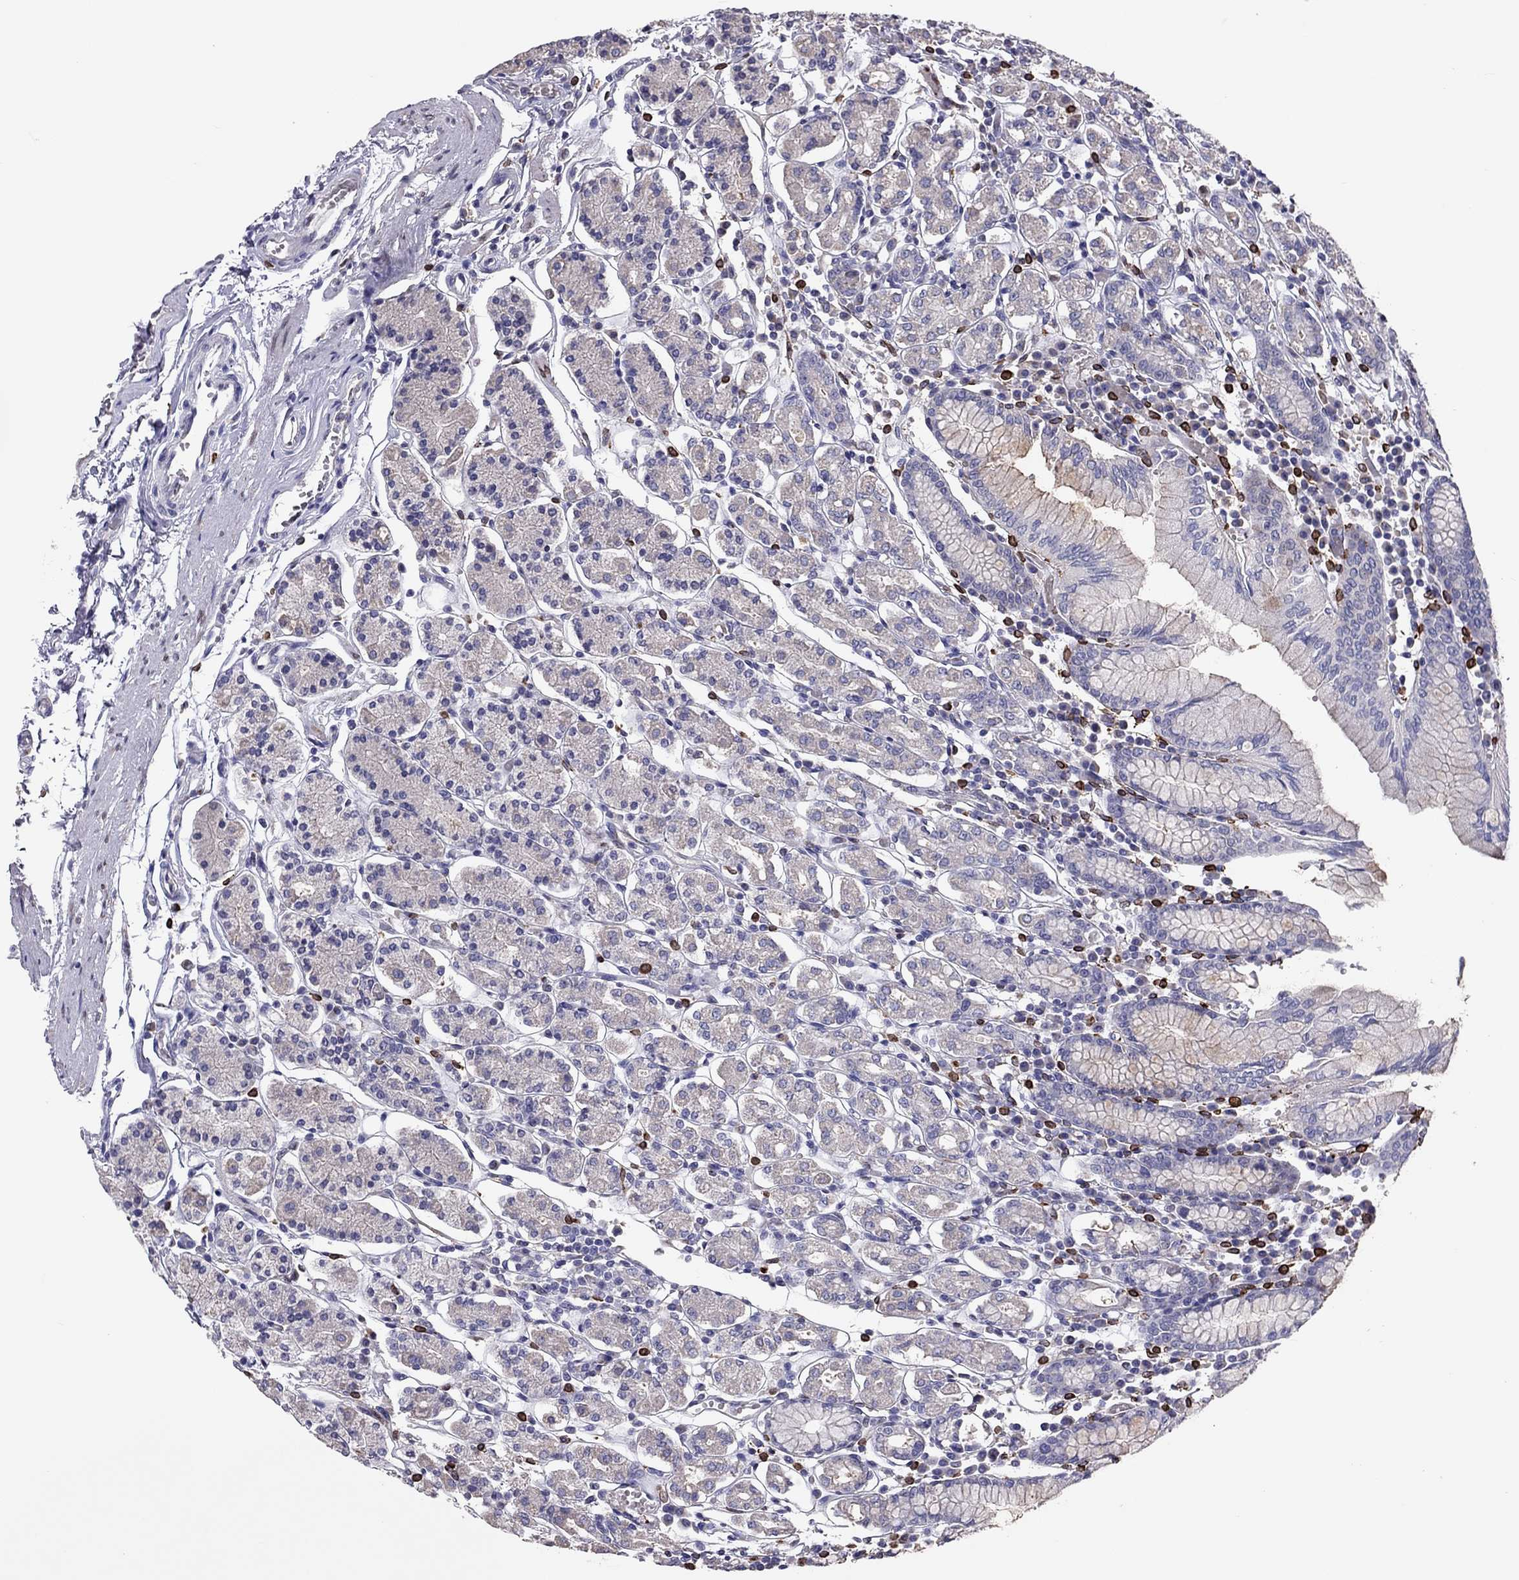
{"staining": {"intensity": "negative", "quantity": "none", "location": "none"}, "tissue": "stomach", "cell_type": "Glandular cells", "image_type": "normal", "snomed": [{"axis": "morphology", "description": "Normal tissue, NOS"}, {"axis": "topography", "description": "Stomach, upper"}, {"axis": "topography", "description": "Stomach"}], "caption": "IHC image of unremarkable stomach: stomach stained with DAB (3,3'-diaminobenzidine) demonstrates no significant protein expression in glandular cells. Brightfield microscopy of immunohistochemistry stained with DAB (3,3'-diaminobenzidine) (brown) and hematoxylin (blue), captured at high magnification.", "gene": "ADORA2A", "patient": {"sex": "male", "age": 62}}